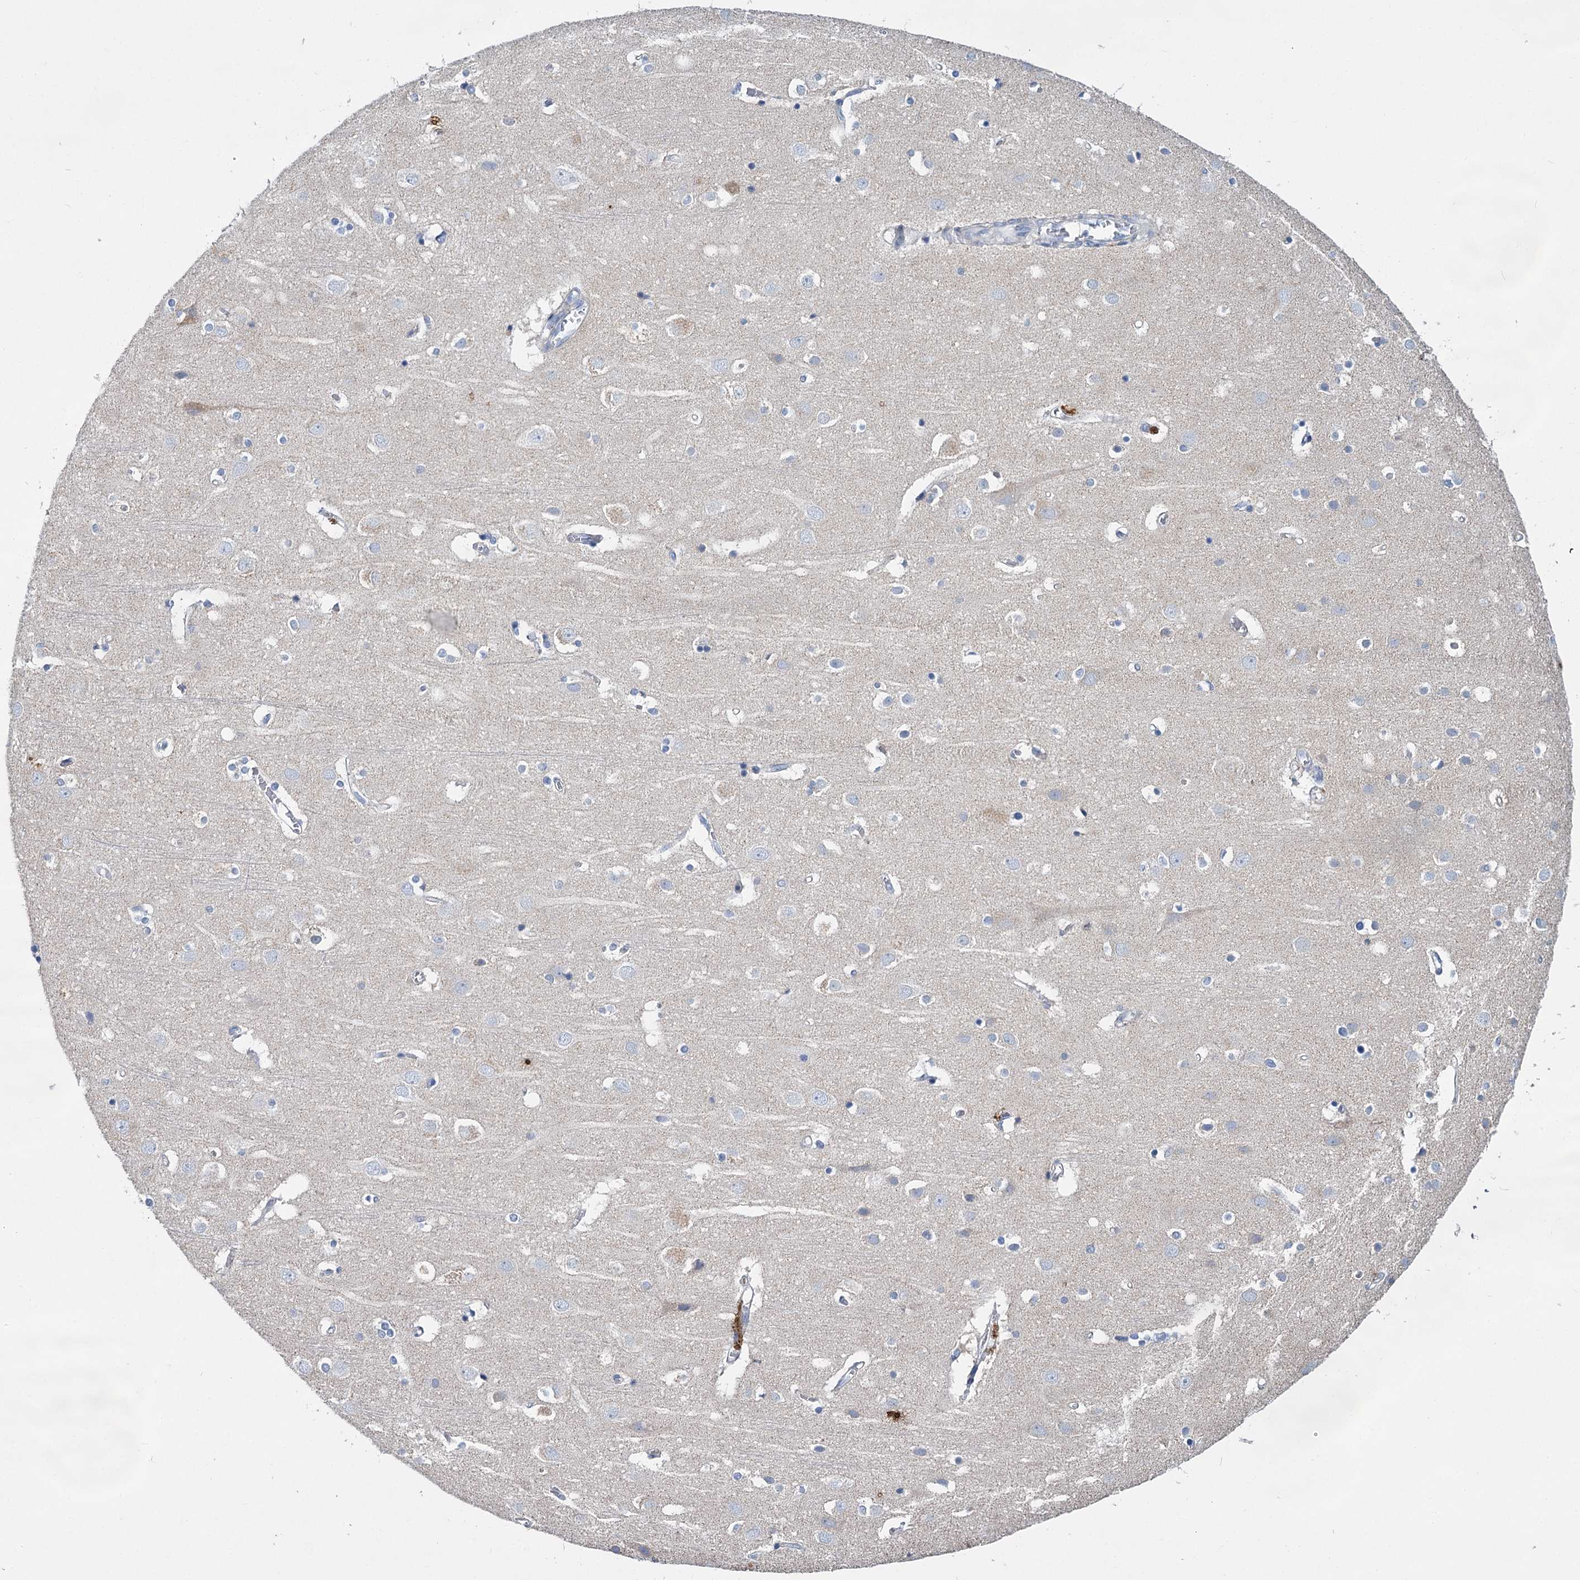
{"staining": {"intensity": "negative", "quantity": "none", "location": "none"}, "tissue": "cerebral cortex", "cell_type": "Endothelial cells", "image_type": "normal", "snomed": [{"axis": "morphology", "description": "Normal tissue, NOS"}, {"axis": "topography", "description": "Cerebral cortex"}], "caption": "High magnification brightfield microscopy of unremarkable cerebral cortex stained with DAB (3,3'-diaminobenzidine) (brown) and counterstained with hematoxylin (blue): endothelial cells show no significant staining. Nuclei are stained in blue.", "gene": "ANKRD16", "patient": {"sex": "male", "age": 54}}